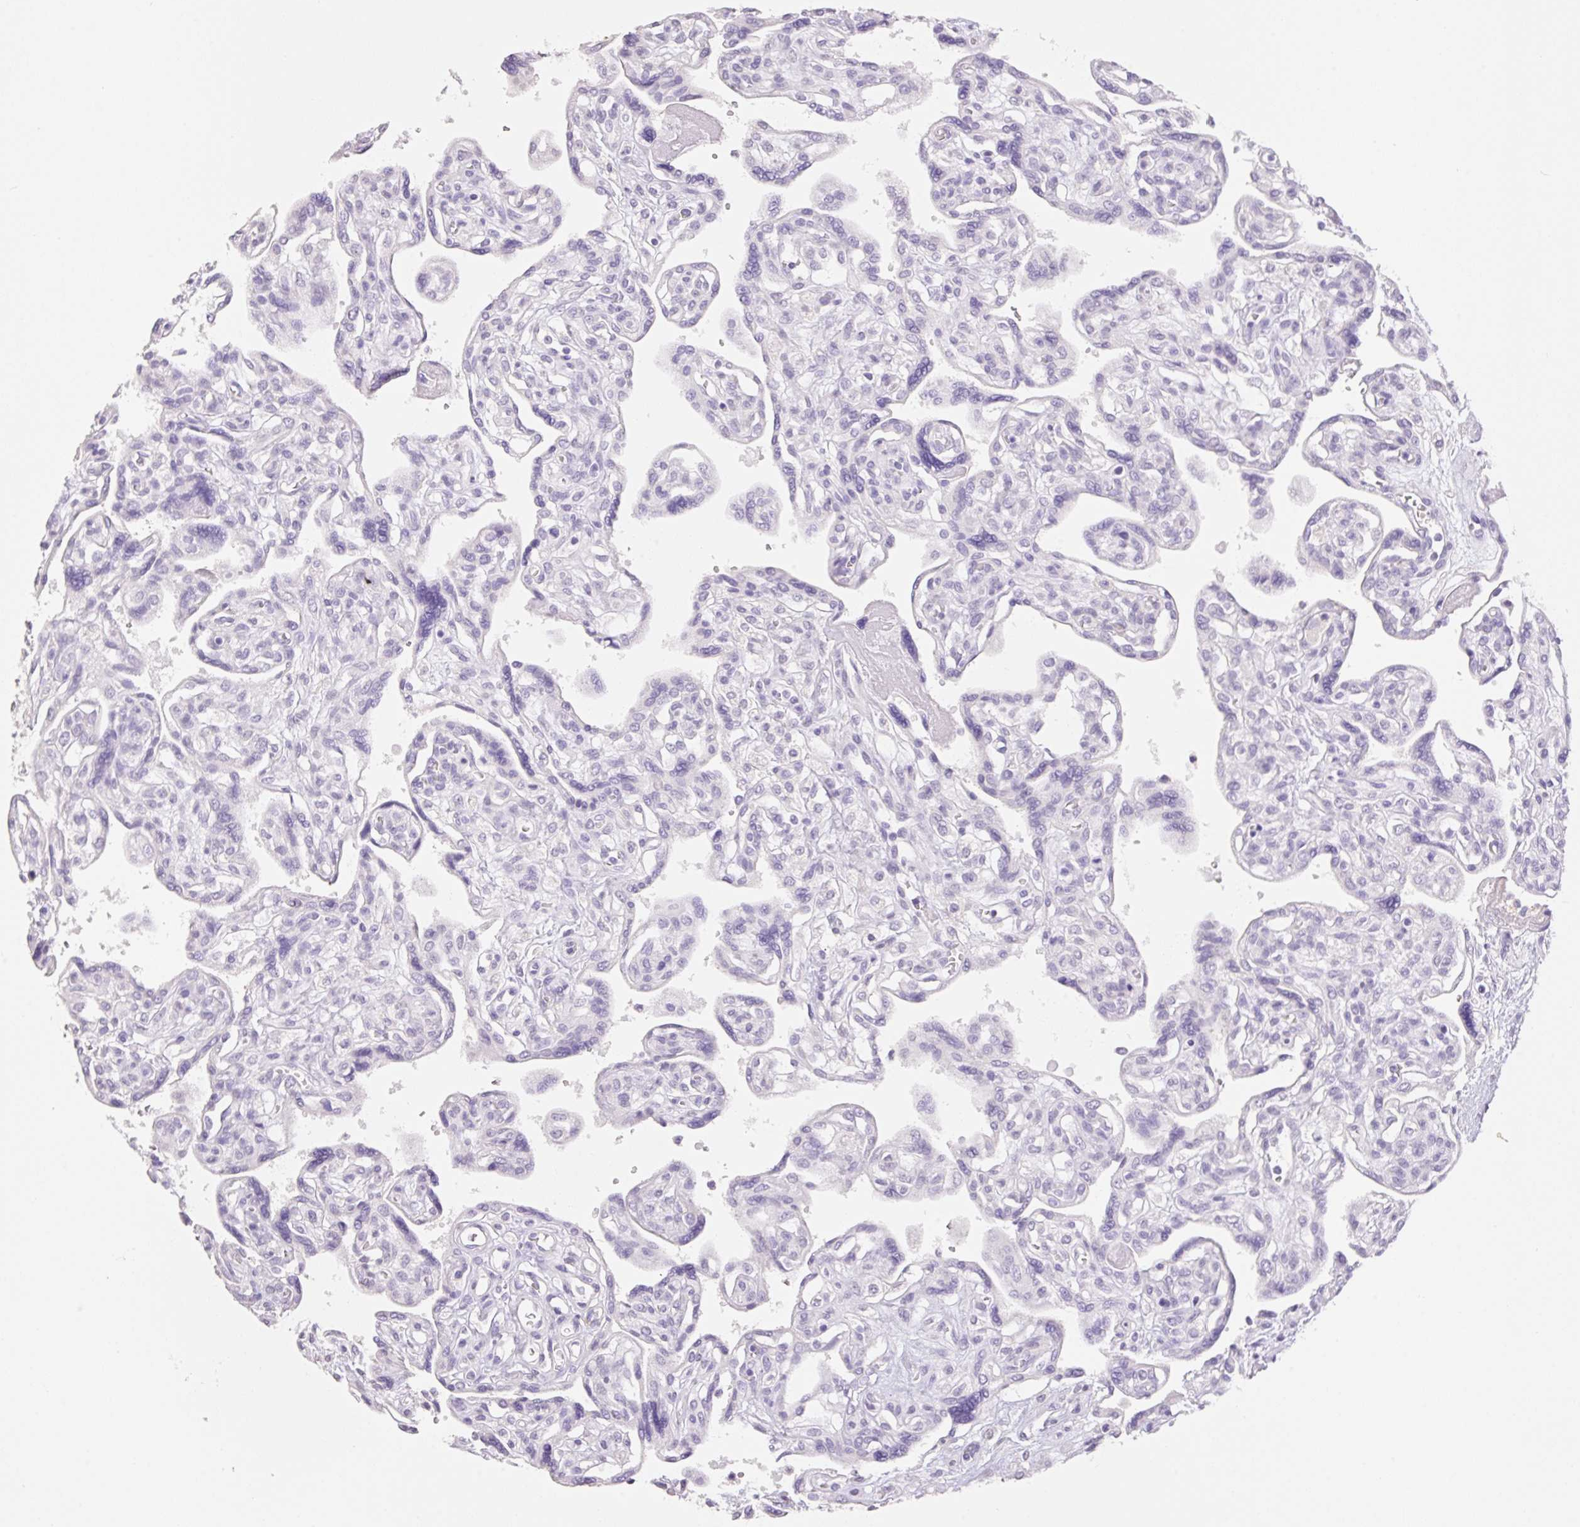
{"staining": {"intensity": "negative", "quantity": "none", "location": "none"}, "tissue": "placenta", "cell_type": "Decidual cells", "image_type": "normal", "snomed": [{"axis": "morphology", "description": "Normal tissue, NOS"}, {"axis": "topography", "description": "Placenta"}], "caption": "A photomicrograph of placenta stained for a protein shows no brown staining in decidual cells.", "gene": "HCRTR2", "patient": {"sex": "female", "age": 39}}